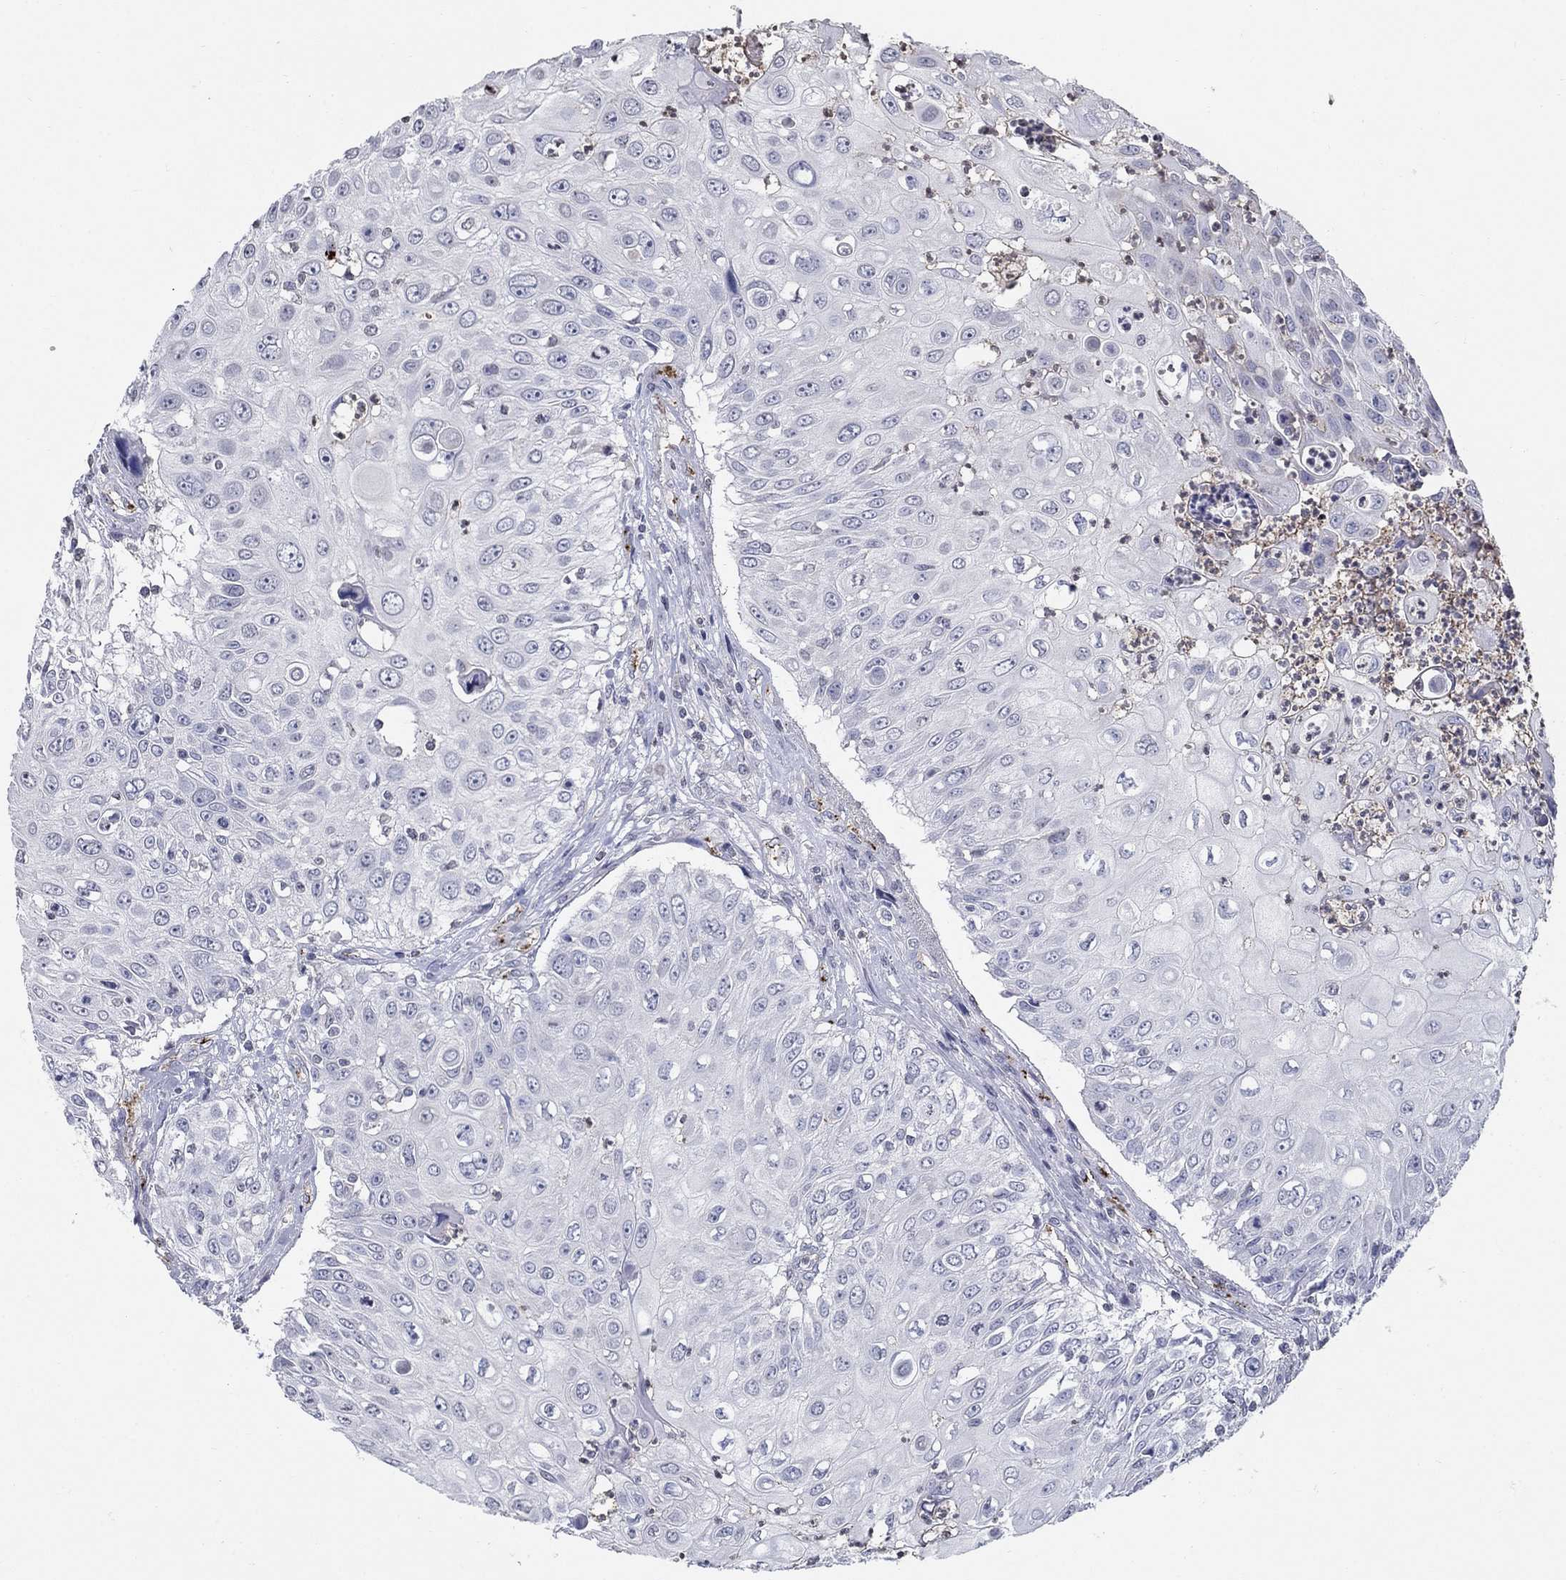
{"staining": {"intensity": "negative", "quantity": "none", "location": "none"}, "tissue": "urothelial cancer", "cell_type": "Tumor cells", "image_type": "cancer", "snomed": [{"axis": "morphology", "description": "Urothelial carcinoma, High grade"}, {"axis": "topography", "description": "Urinary bladder"}], "caption": "The micrograph demonstrates no significant expression in tumor cells of urothelial cancer.", "gene": "TINAG", "patient": {"sex": "female", "age": 79}}